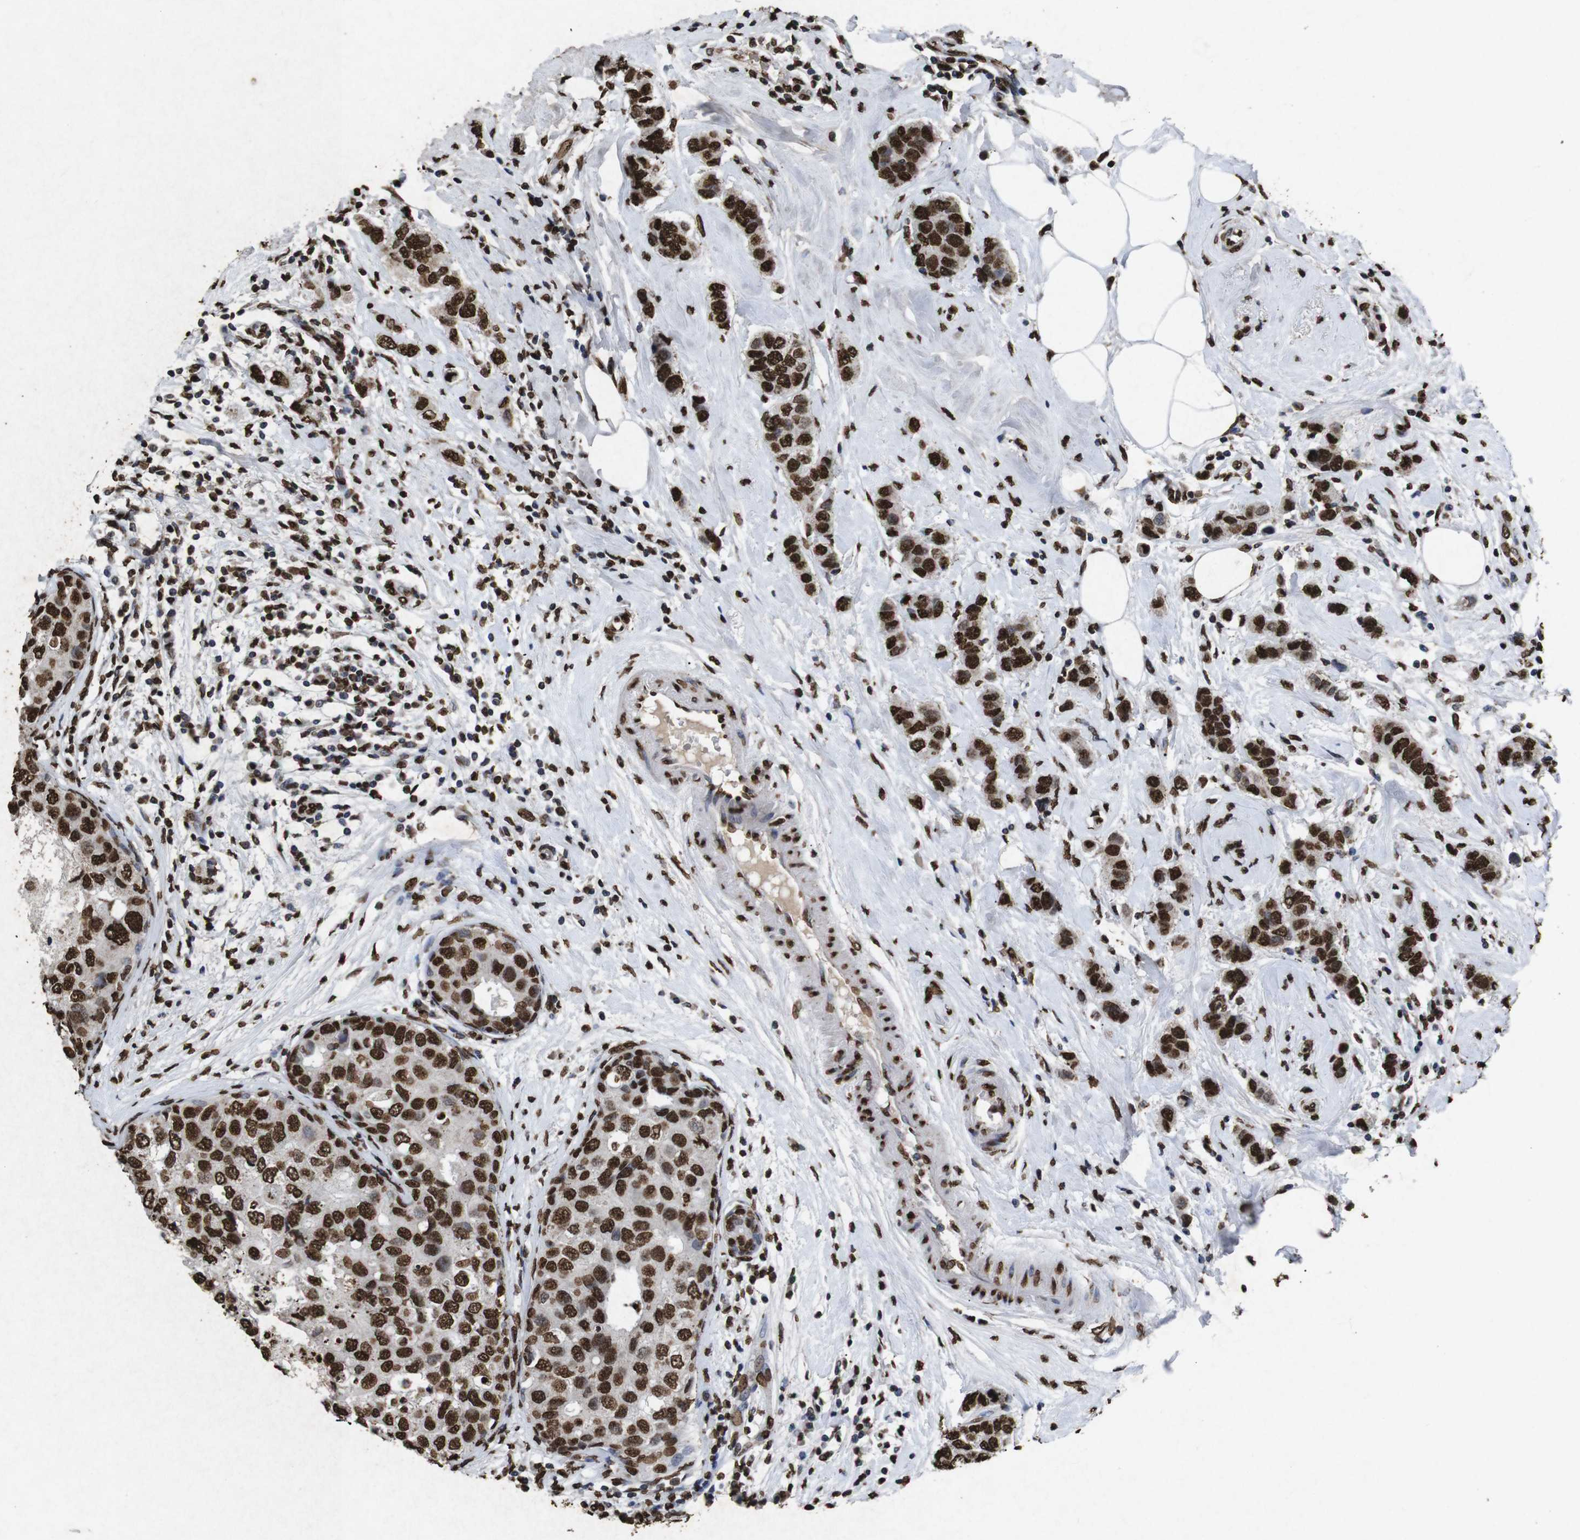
{"staining": {"intensity": "strong", "quantity": ">75%", "location": "nuclear"}, "tissue": "breast cancer", "cell_type": "Tumor cells", "image_type": "cancer", "snomed": [{"axis": "morphology", "description": "Duct carcinoma"}, {"axis": "topography", "description": "Breast"}], "caption": "DAB immunohistochemical staining of human breast cancer reveals strong nuclear protein positivity in approximately >75% of tumor cells.", "gene": "MDM2", "patient": {"sex": "female", "age": 50}}